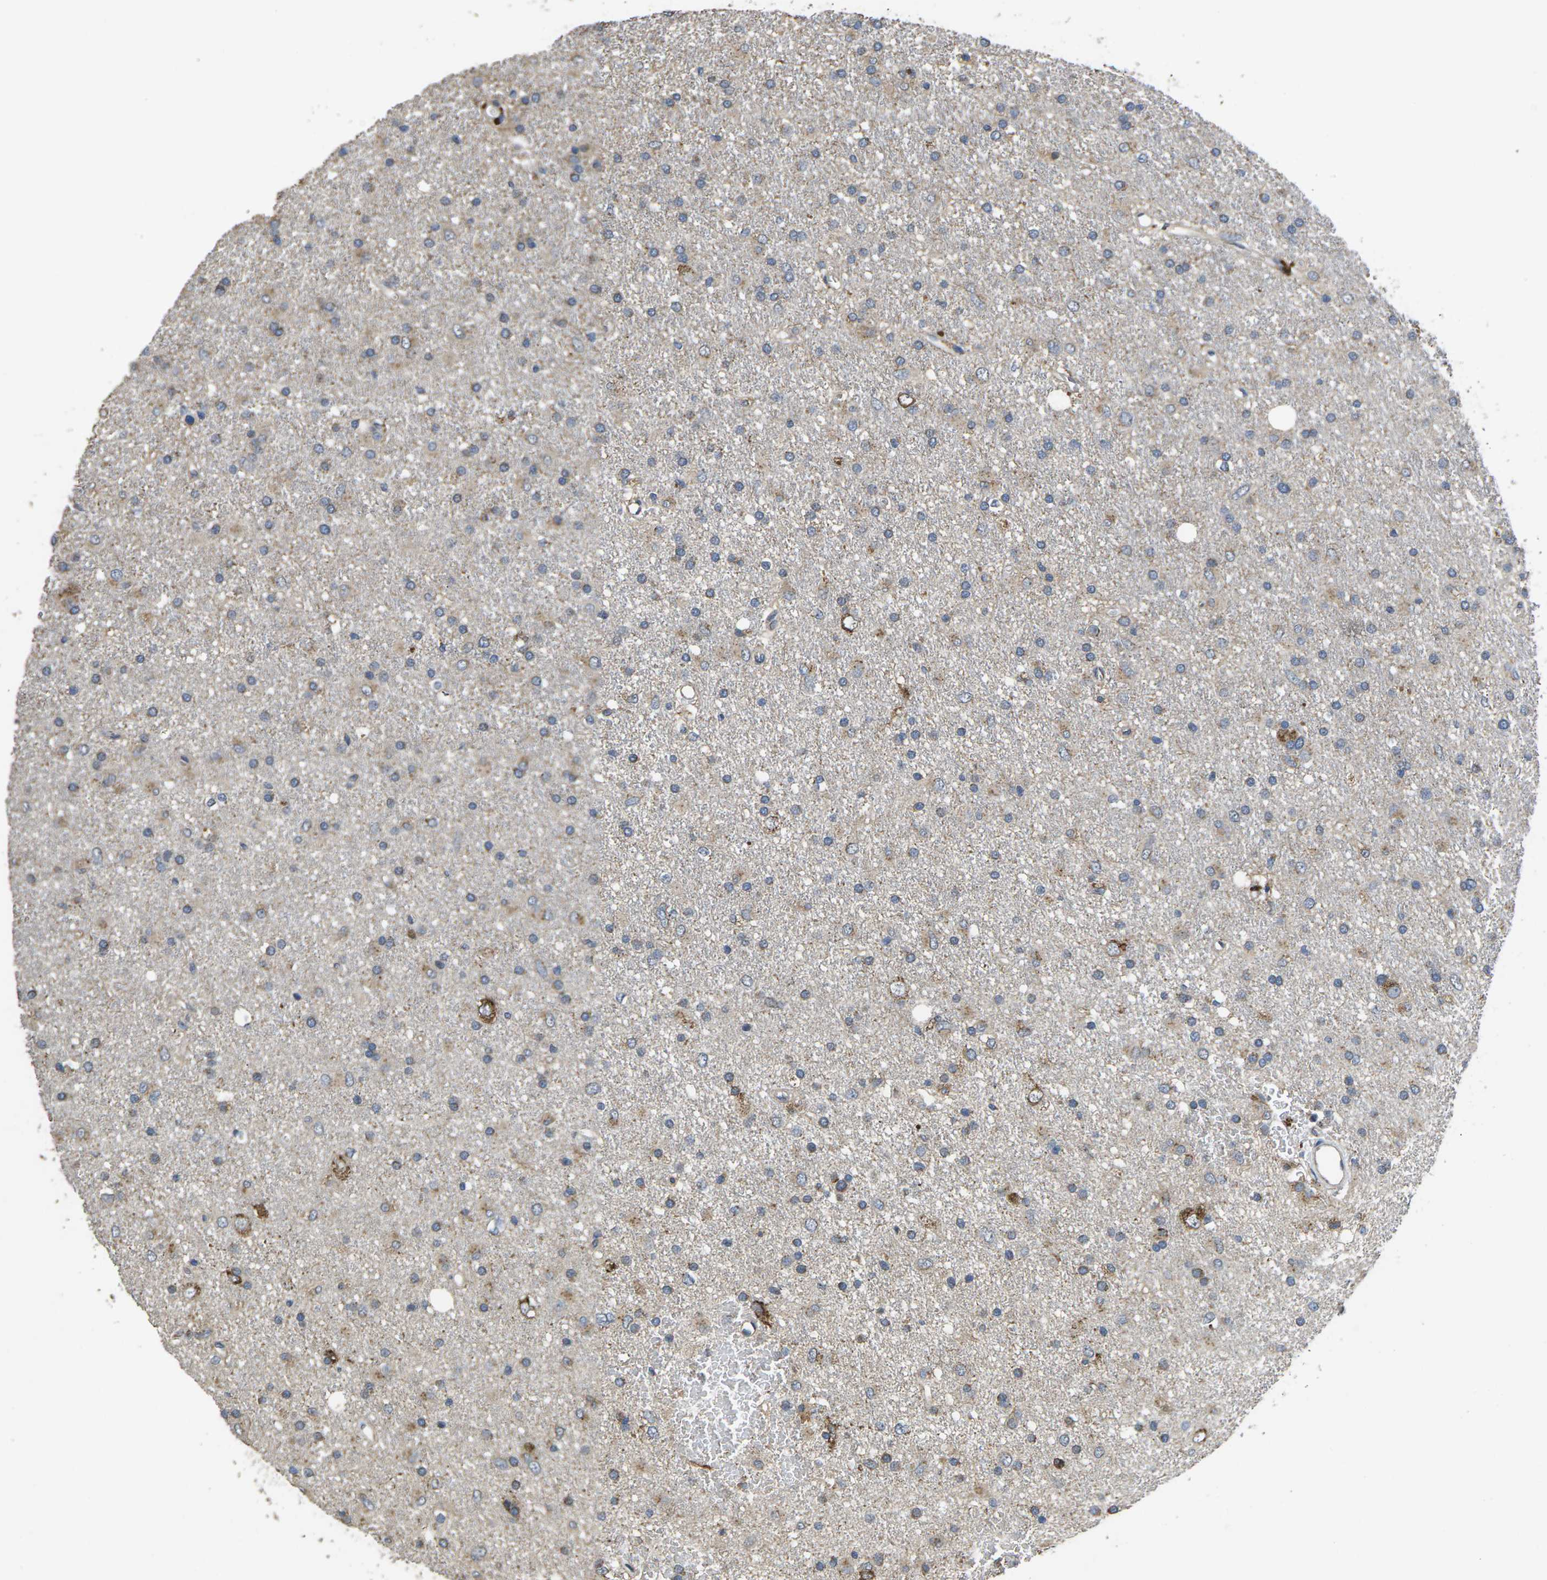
{"staining": {"intensity": "weak", "quantity": "25%-75%", "location": "cytoplasmic/membranous"}, "tissue": "glioma", "cell_type": "Tumor cells", "image_type": "cancer", "snomed": [{"axis": "morphology", "description": "Glioma, malignant, Low grade"}, {"axis": "topography", "description": "Brain"}], "caption": "High-power microscopy captured an immunohistochemistry (IHC) micrograph of malignant low-grade glioma, revealing weak cytoplasmic/membranous staining in about 25%-75% of tumor cells. Nuclei are stained in blue.", "gene": "B4GAT1", "patient": {"sex": "male", "age": 77}}